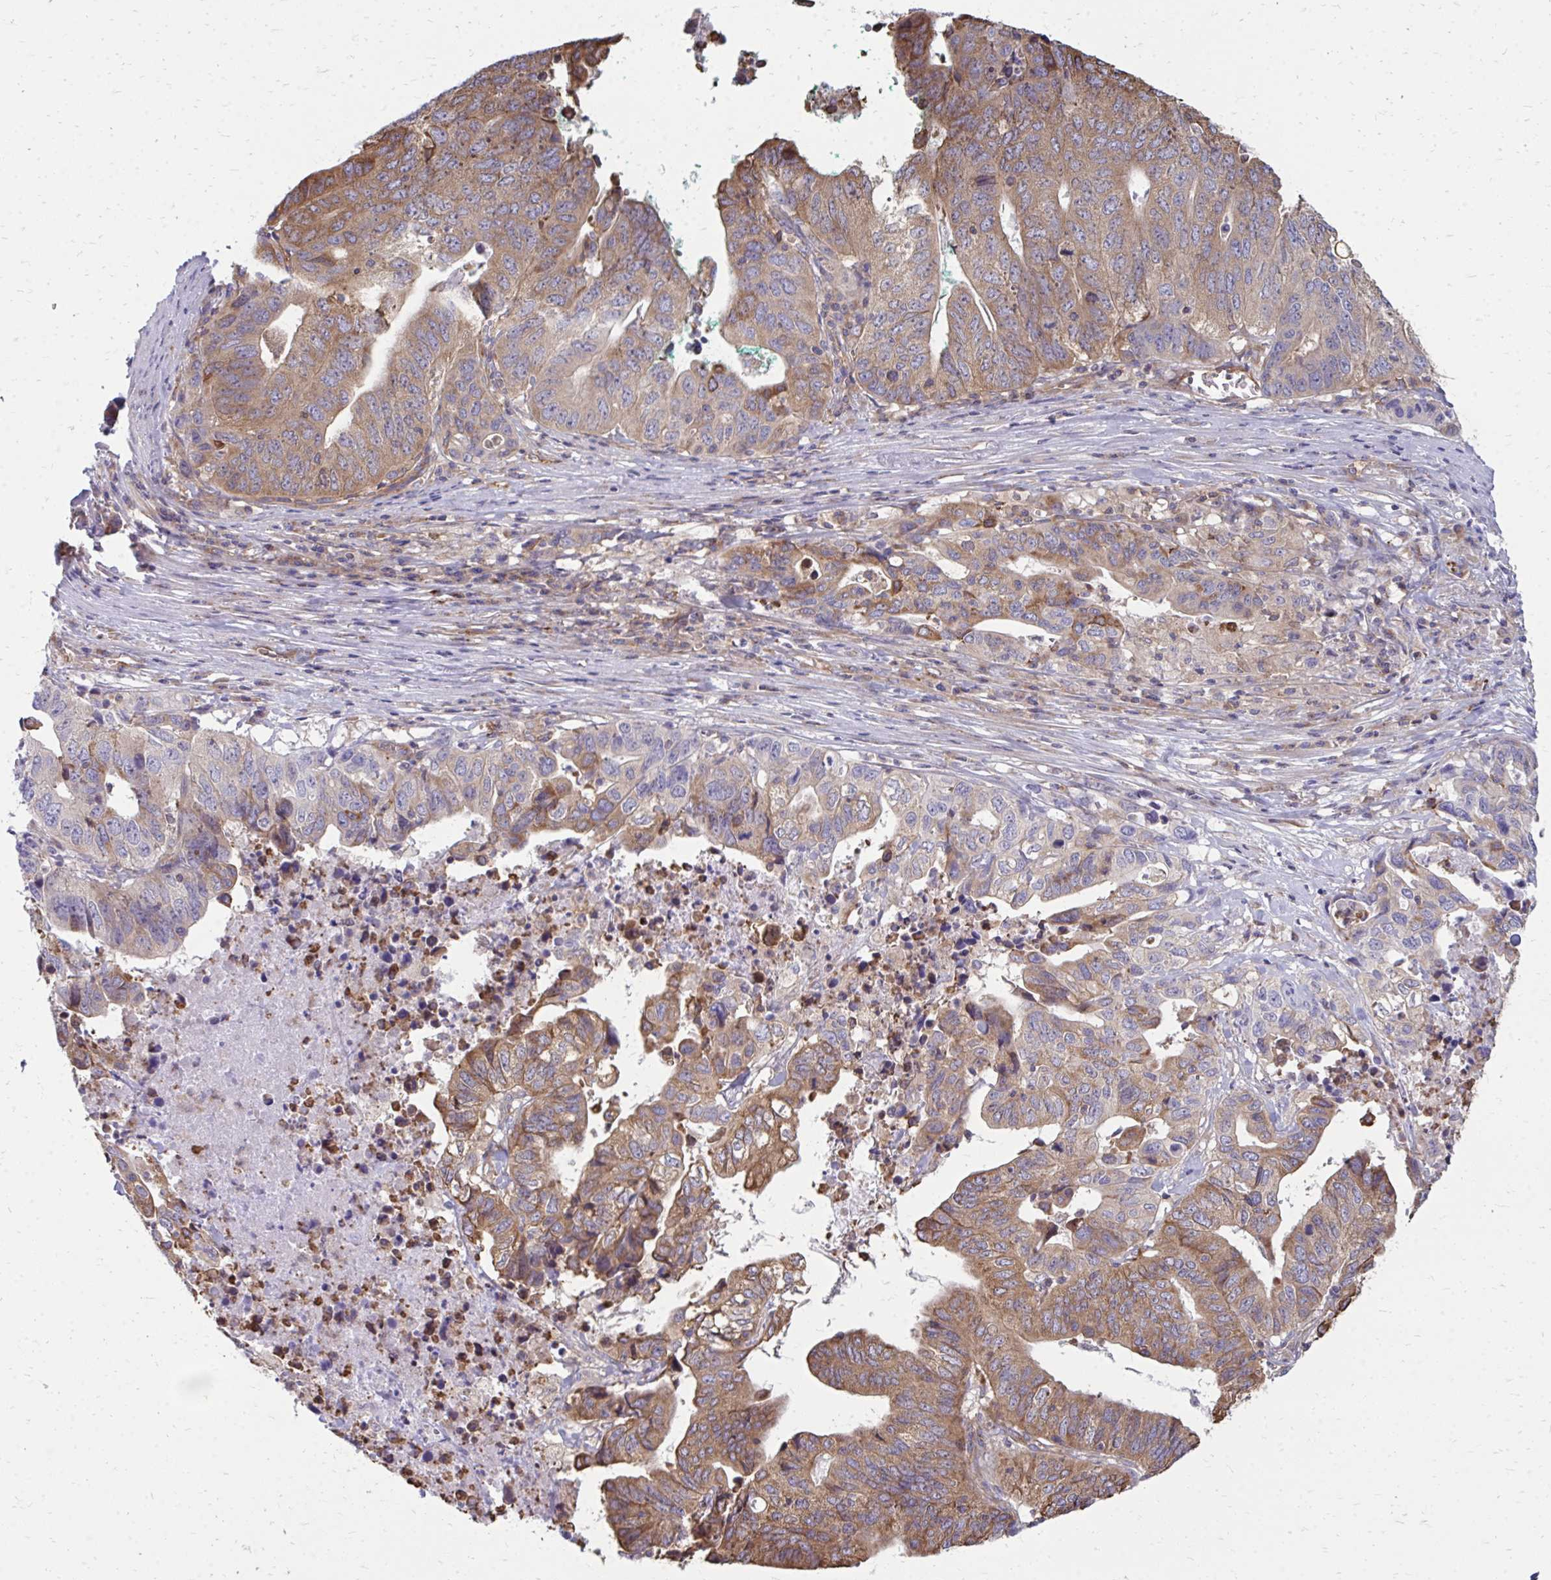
{"staining": {"intensity": "moderate", "quantity": ">75%", "location": "cytoplasmic/membranous"}, "tissue": "stomach cancer", "cell_type": "Tumor cells", "image_type": "cancer", "snomed": [{"axis": "morphology", "description": "Adenocarcinoma, NOS"}, {"axis": "topography", "description": "Stomach, upper"}], "caption": "Stomach adenocarcinoma tissue displays moderate cytoplasmic/membranous expression in about >75% of tumor cells (DAB IHC, brown staining for protein, blue staining for nuclei).", "gene": "ASAP1", "patient": {"sex": "female", "age": 67}}